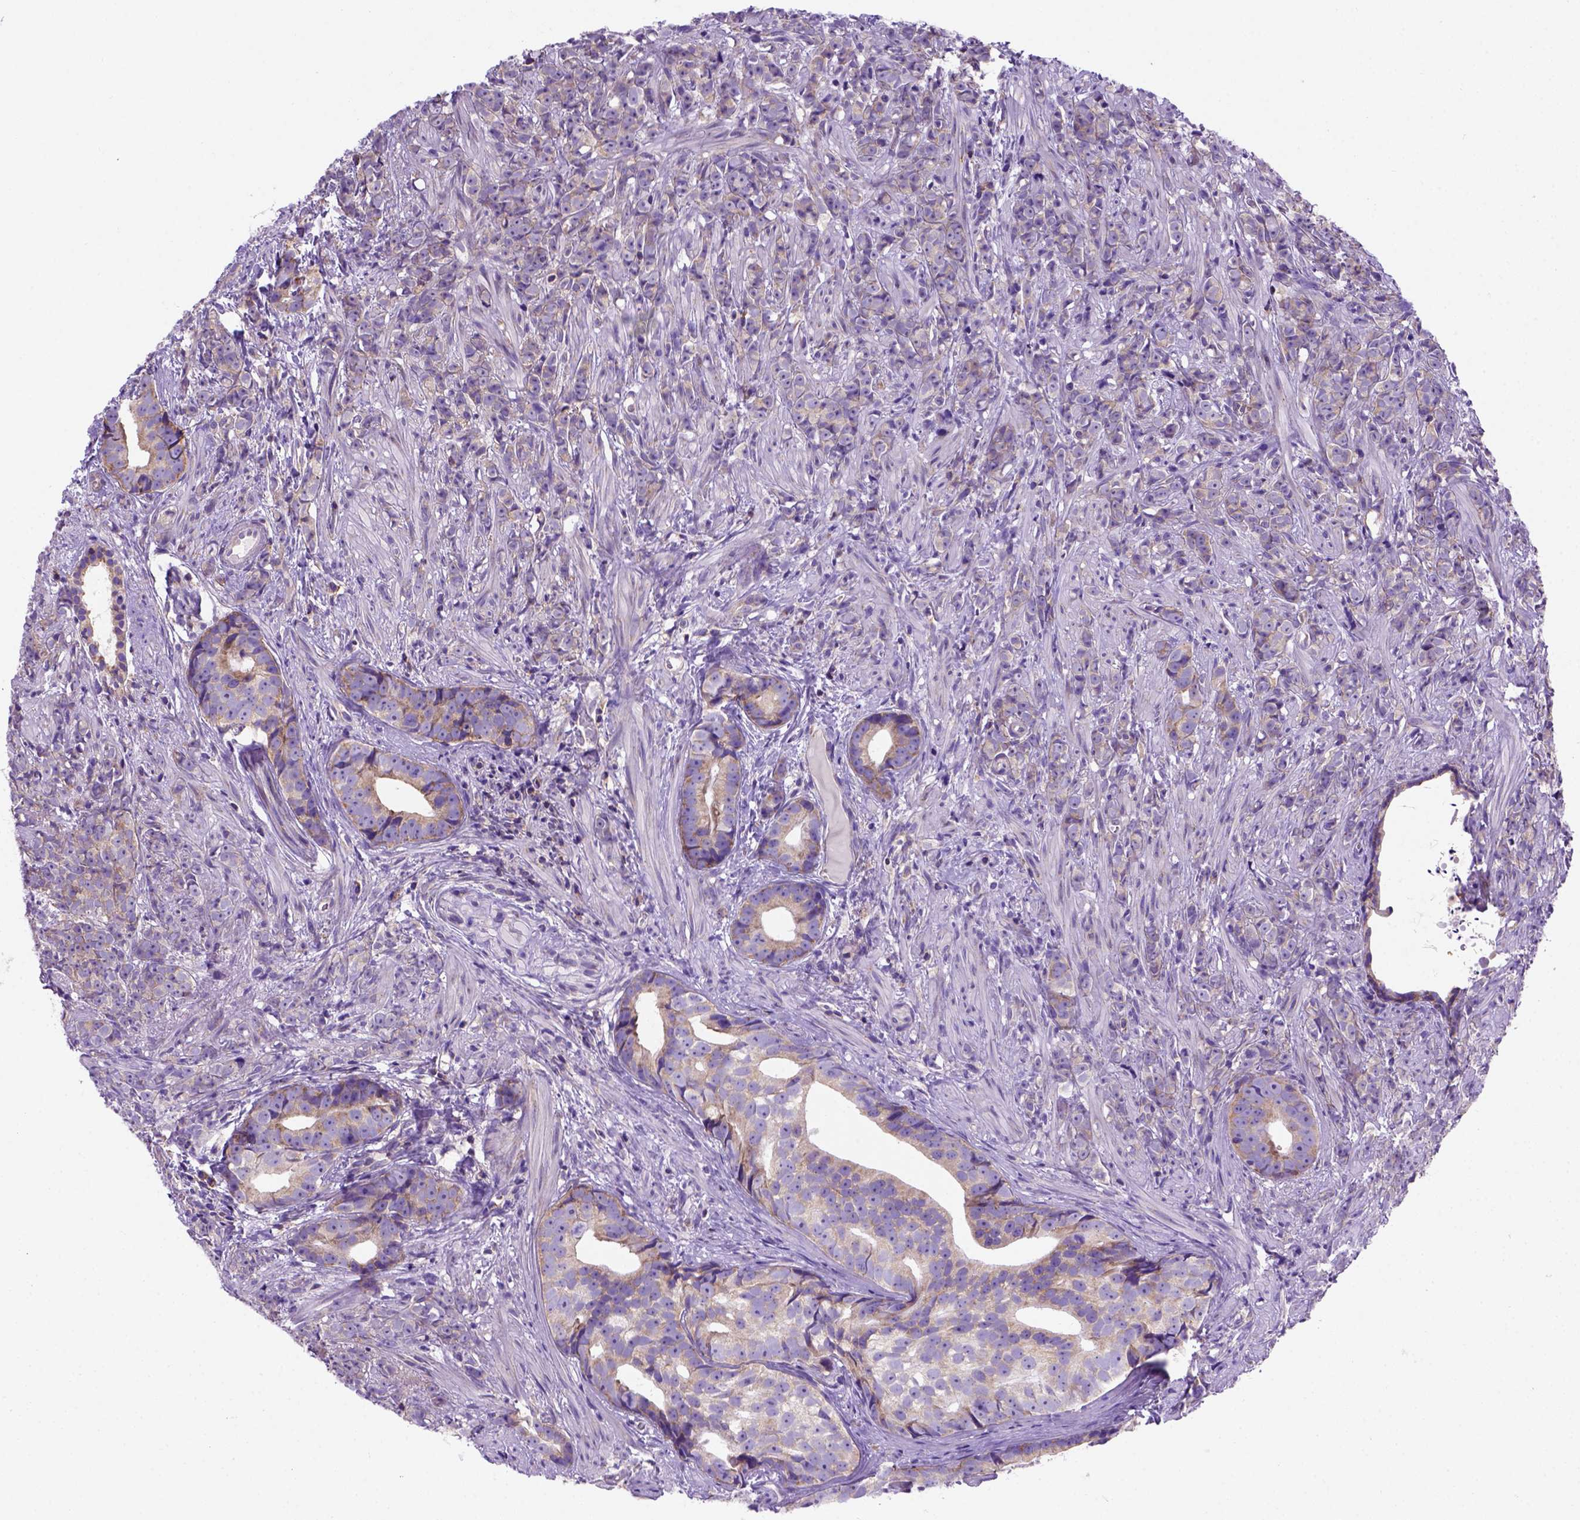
{"staining": {"intensity": "moderate", "quantity": ">75%", "location": "cytoplasmic/membranous"}, "tissue": "prostate cancer", "cell_type": "Tumor cells", "image_type": "cancer", "snomed": [{"axis": "morphology", "description": "Adenocarcinoma, High grade"}, {"axis": "topography", "description": "Prostate"}], "caption": "Adenocarcinoma (high-grade) (prostate) stained for a protein reveals moderate cytoplasmic/membranous positivity in tumor cells.", "gene": "FOXI1", "patient": {"sex": "male", "age": 81}}